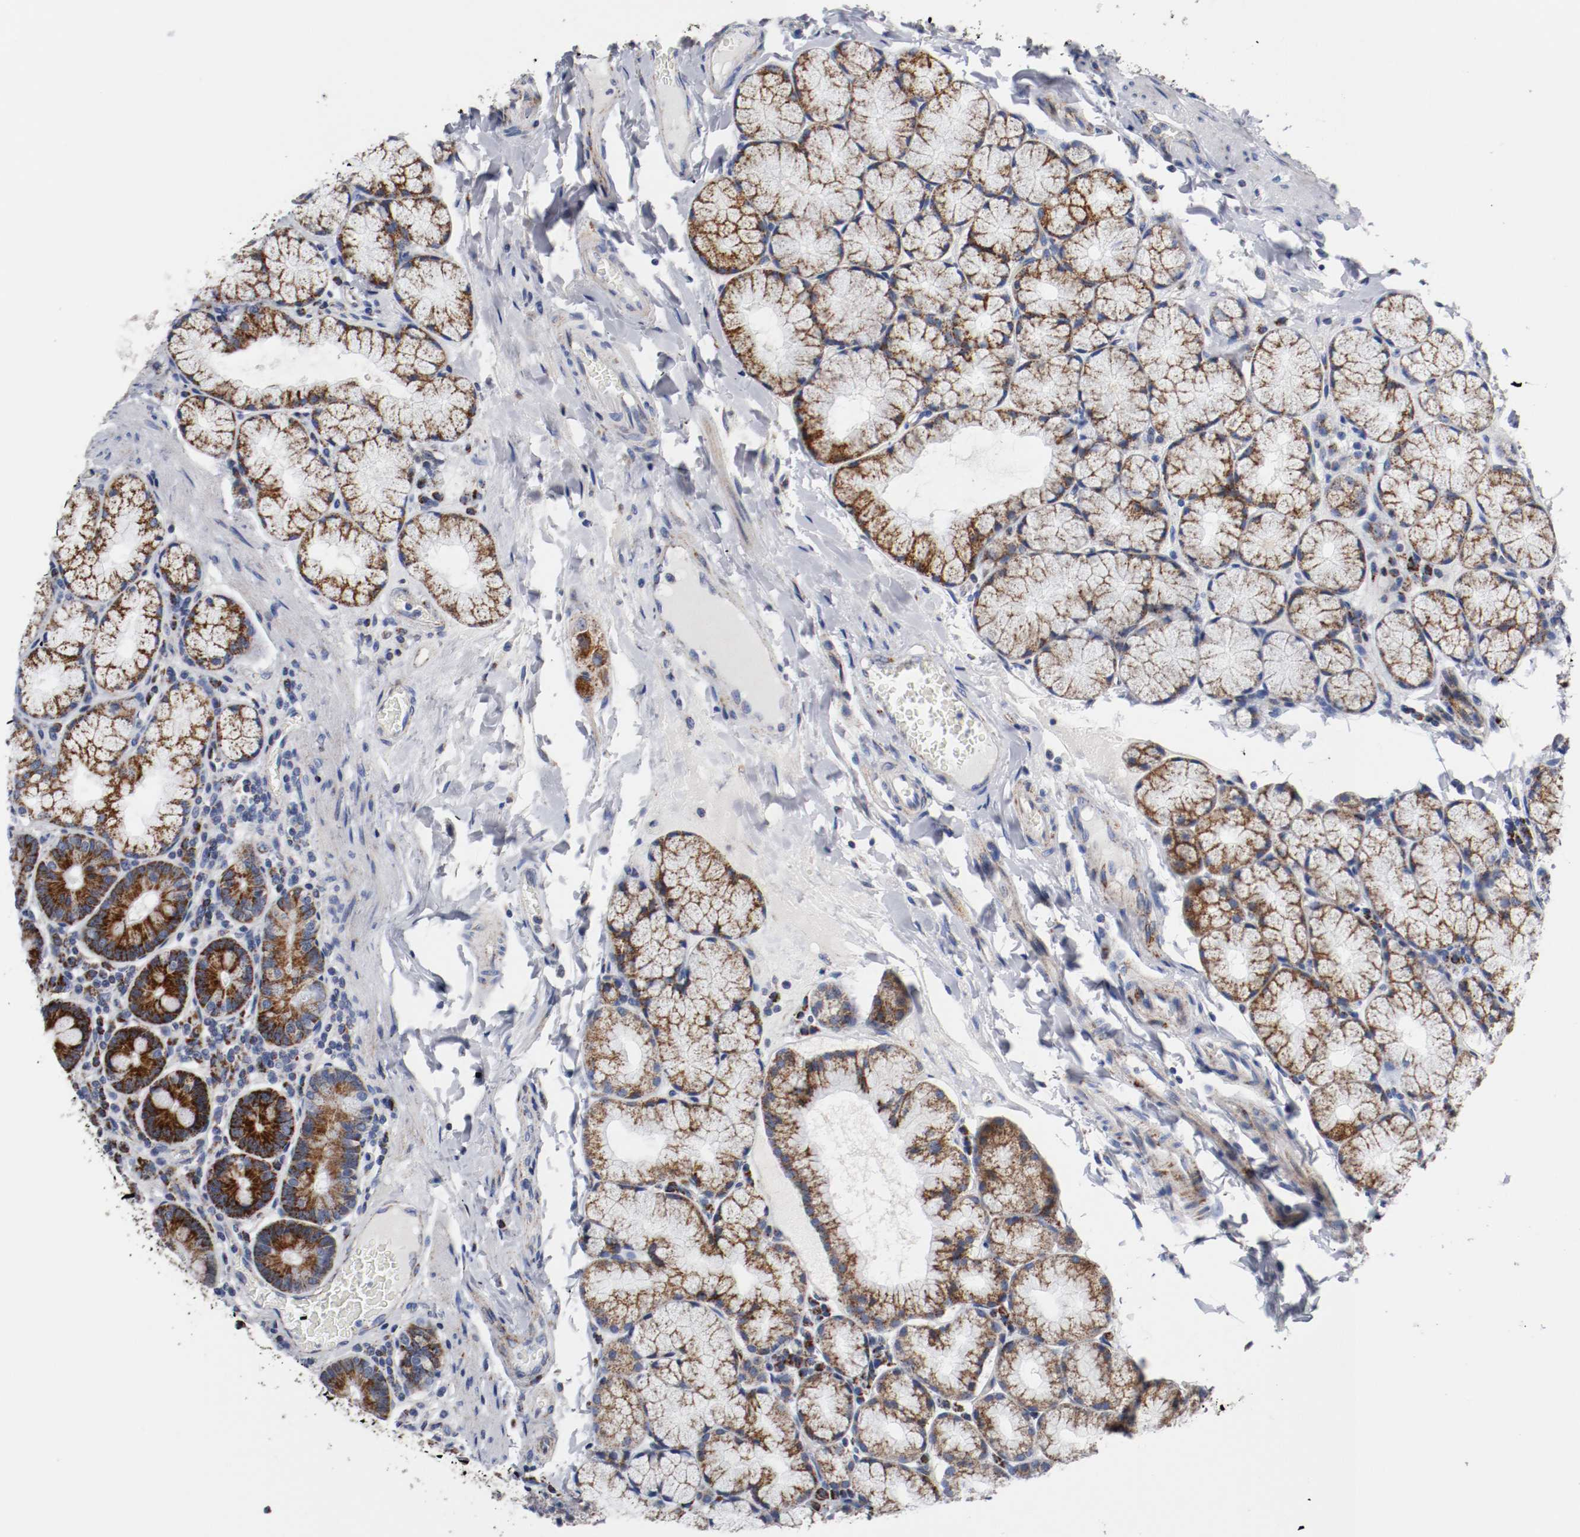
{"staining": {"intensity": "strong", "quantity": ">75%", "location": "cytoplasmic/membranous"}, "tissue": "duodenum", "cell_type": "Glandular cells", "image_type": "normal", "snomed": [{"axis": "morphology", "description": "Normal tissue, NOS"}, {"axis": "topography", "description": "Duodenum"}], "caption": "Immunohistochemical staining of unremarkable duodenum exhibits high levels of strong cytoplasmic/membranous expression in about >75% of glandular cells. (DAB (3,3'-diaminobenzidine) IHC, brown staining for protein, blue staining for nuclei).", "gene": "TUBD1", "patient": {"sex": "male", "age": 50}}